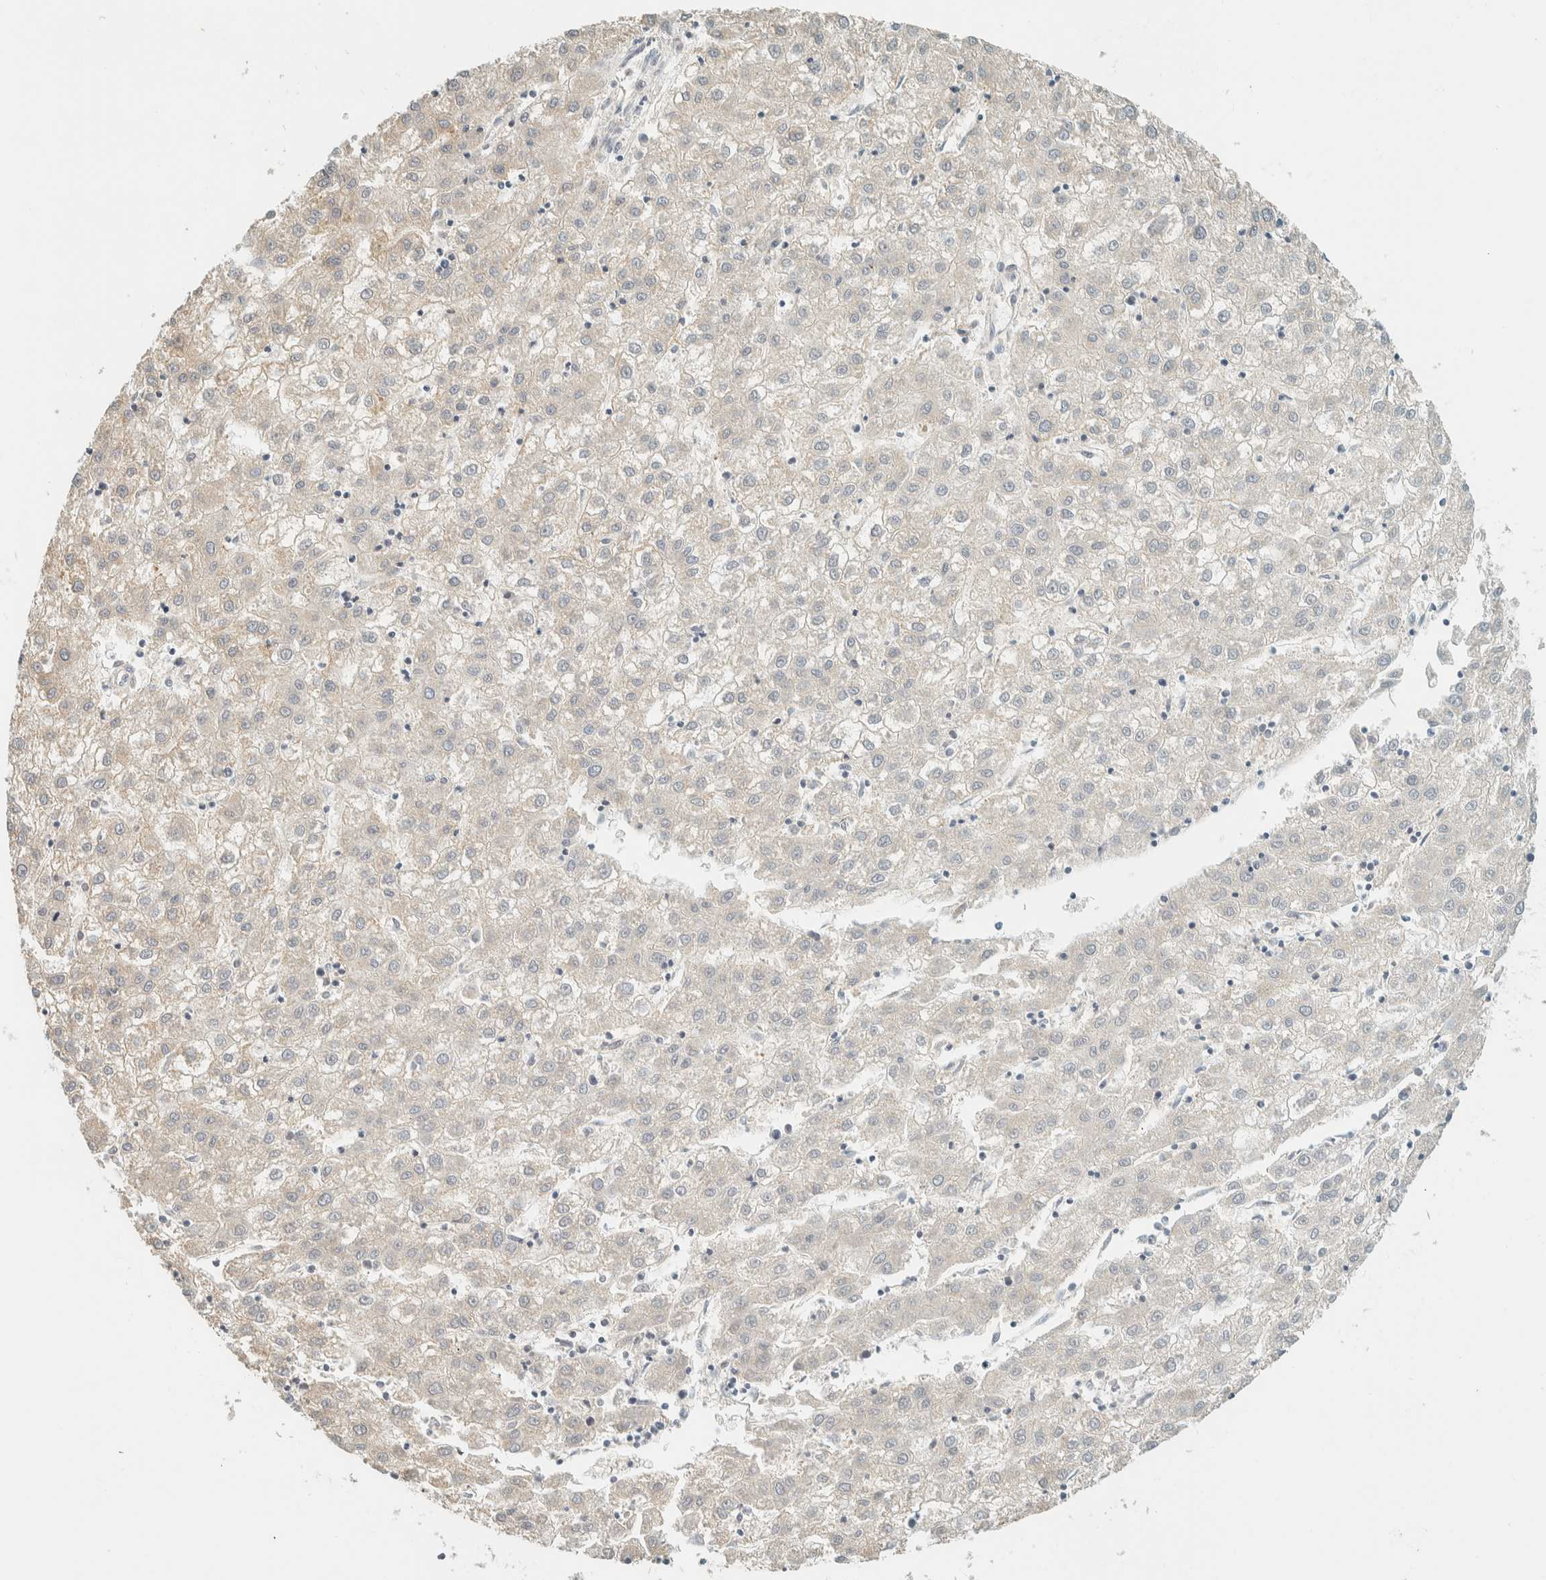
{"staining": {"intensity": "weak", "quantity": "<25%", "location": "cytoplasmic/membranous"}, "tissue": "liver cancer", "cell_type": "Tumor cells", "image_type": "cancer", "snomed": [{"axis": "morphology", "description": "Carcinoma, Hepatocellular, NOS"}, {"axis": "topography", "description": "Liver"}], "caption": "DAB (3,3'-diaminobenzidine) immunohistochemical staining of human liver cancer (hepatocellular carcinoma) reveals no significant expression in tumor cells. (Stains: DAB IHC with hematoxylin counter stain, Microscopy: brightfield microscopy at high magnification).", "gene": "CCDC171", "patient": {"sex": "male", "age": 72}}